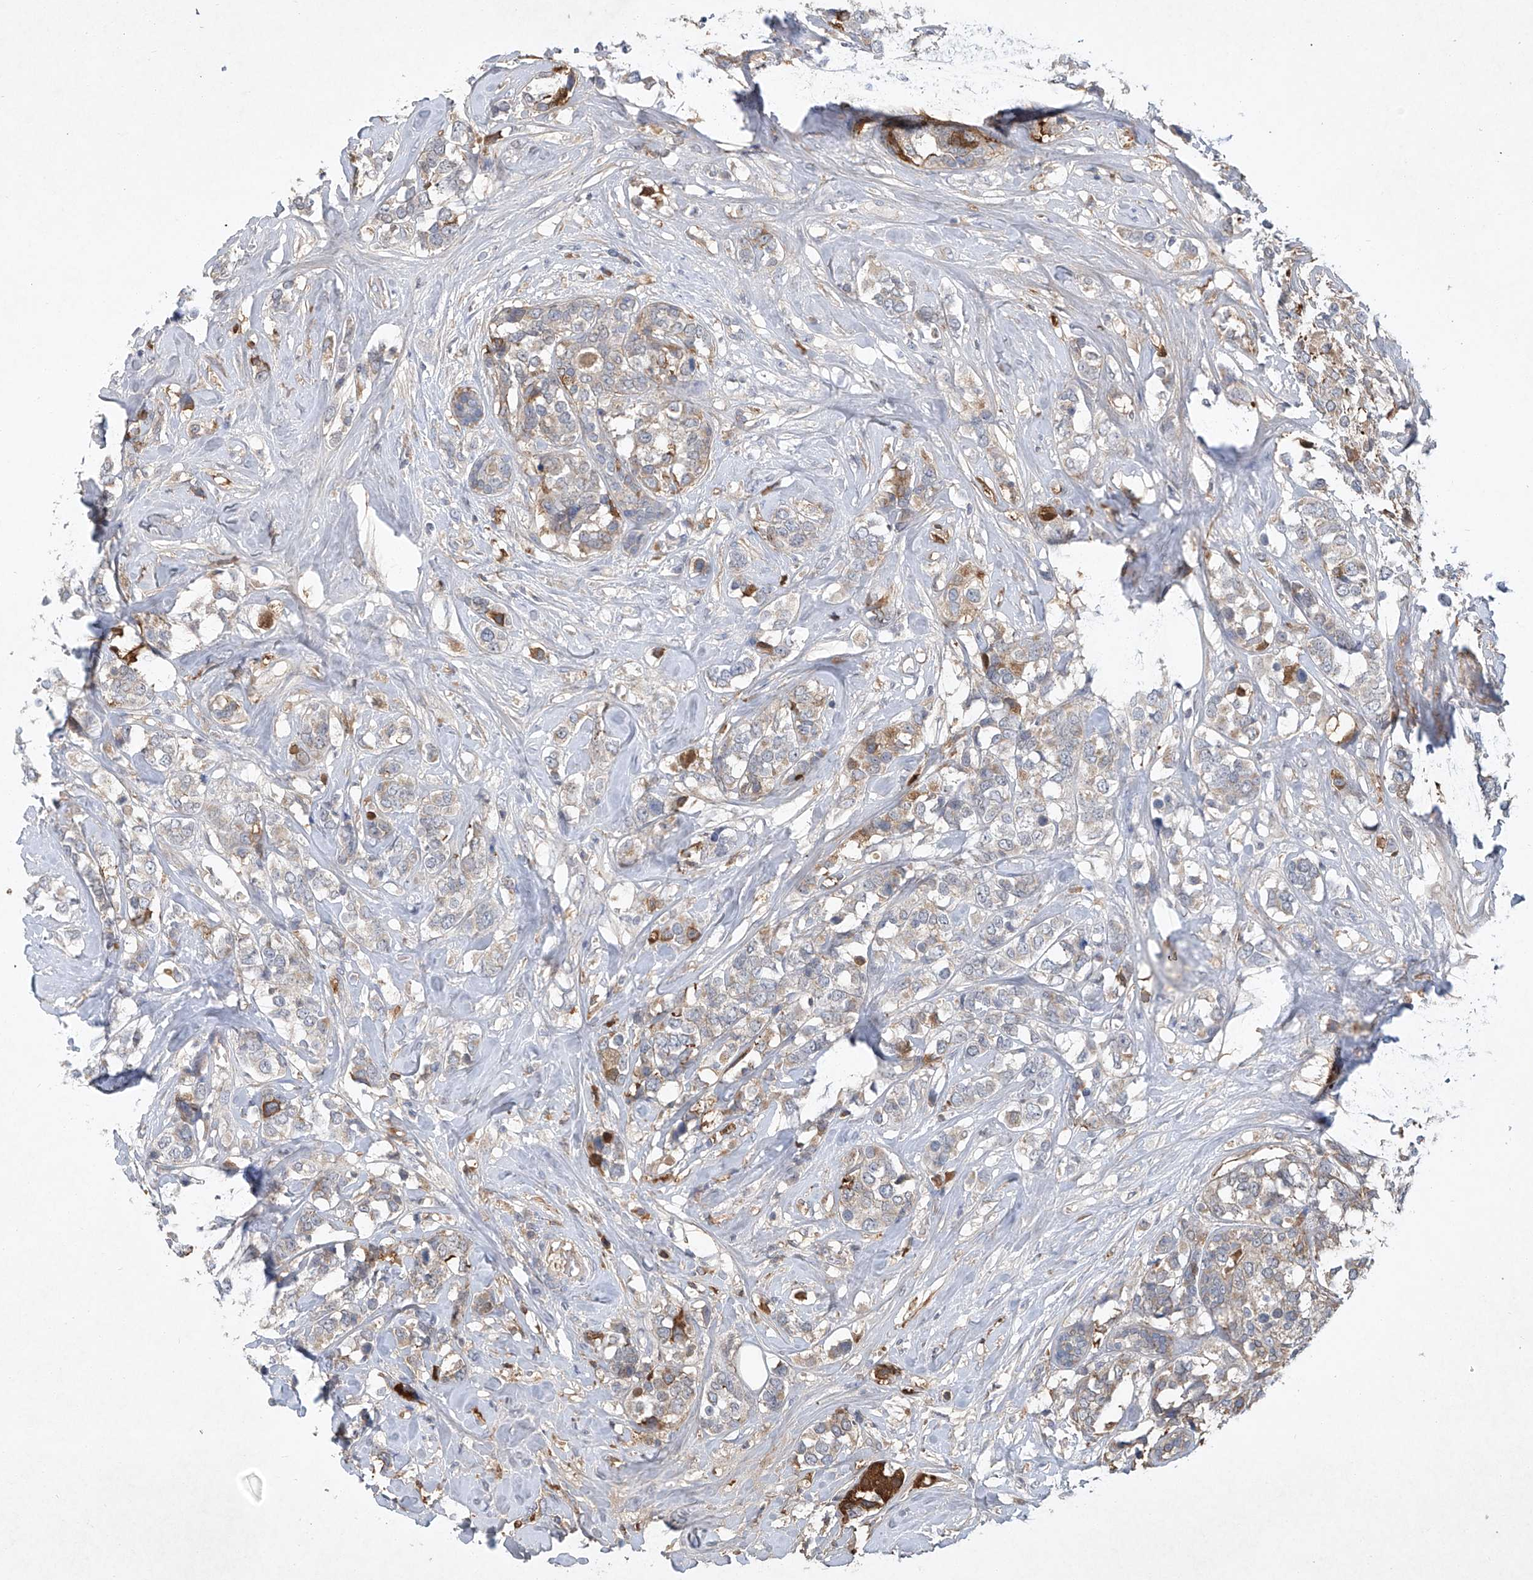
{"staining": {"intensity": "weak", "quantity": "<25%", "location": "cytoplasmic/membranous"}, "tissue": "breast cancer", "cell_type": "Tumor cells", "image_type": "cancer", "snomed": [{"axis": "morphology", "description": "Lobular carcinoma"}, {"axis": "topography", "description": "Breast"}], "caption": "This is a photomicrograph of immunohistochemistry staining of breast cancer, which shows no expression in tumor cells. (Stains: DAB (3,3'-diaminobenzidine) IHC with hematoxylin counter stain, Microscopy: brightfield microscopy at high magnification).", "gene": "HAS3", "patient": {"sex": "female", "age": 59}}